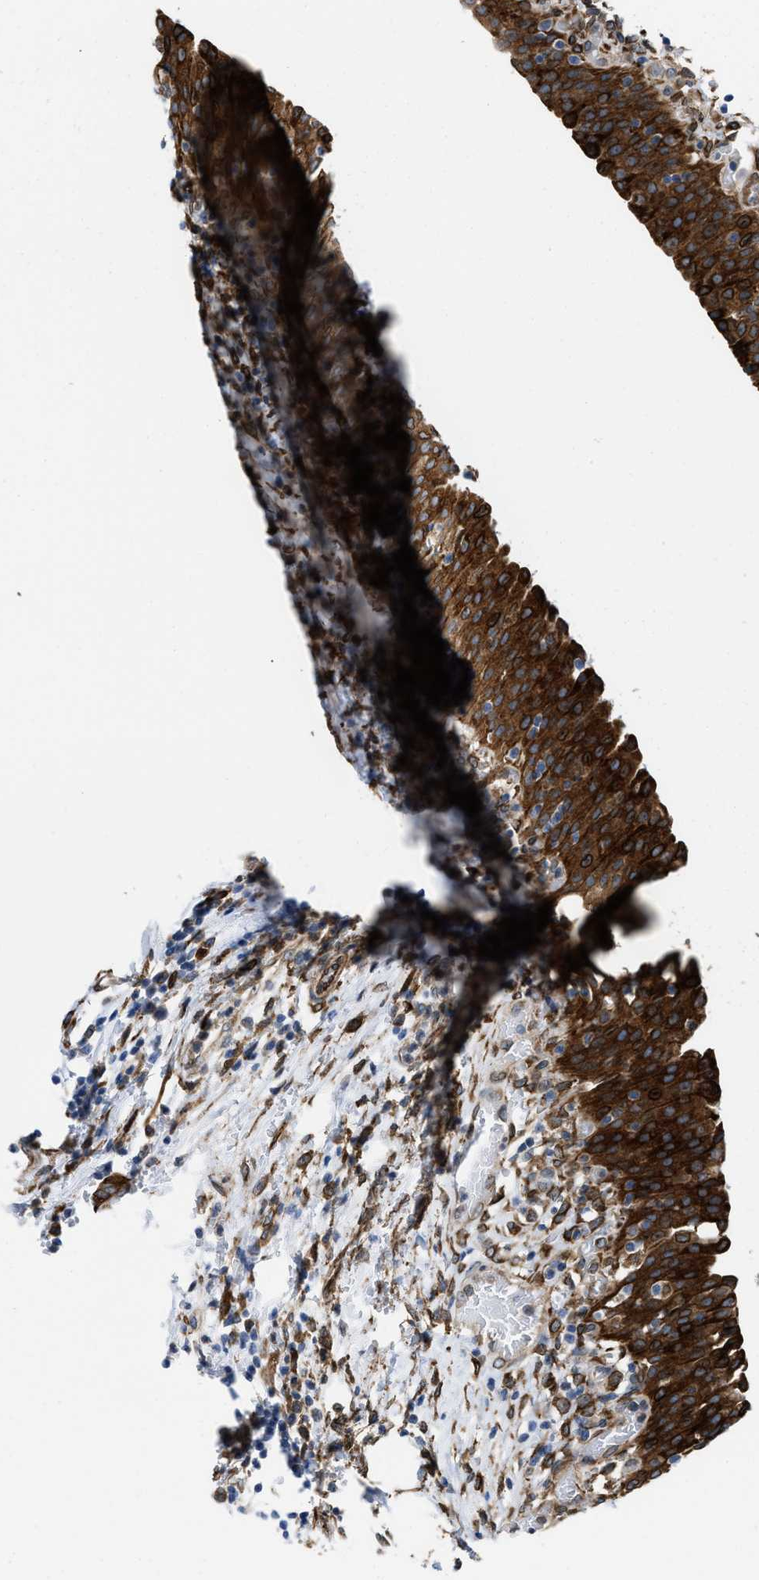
{"staining": {"intensity": "strong", "quantity": ">75%", "location": "cytoplasmic/membranous"}, "tissue": "urinary bladder", "cell_type": "Urothelial cells", "image_type": "normal", "snomed": [{"axis": "morphology", "description": "Normal tissue, NOS"}, {"axis": "topography", "description": "Urinary bladder"}], "caption": "Benign urinary bladder was stained to show a protein in brown. There is high levels of strong cytoplasmic/membranous staining in about >75% of urothelial cells.", "gene": "ERLIN2", "patient": {"sex": "male", "age": 51}}